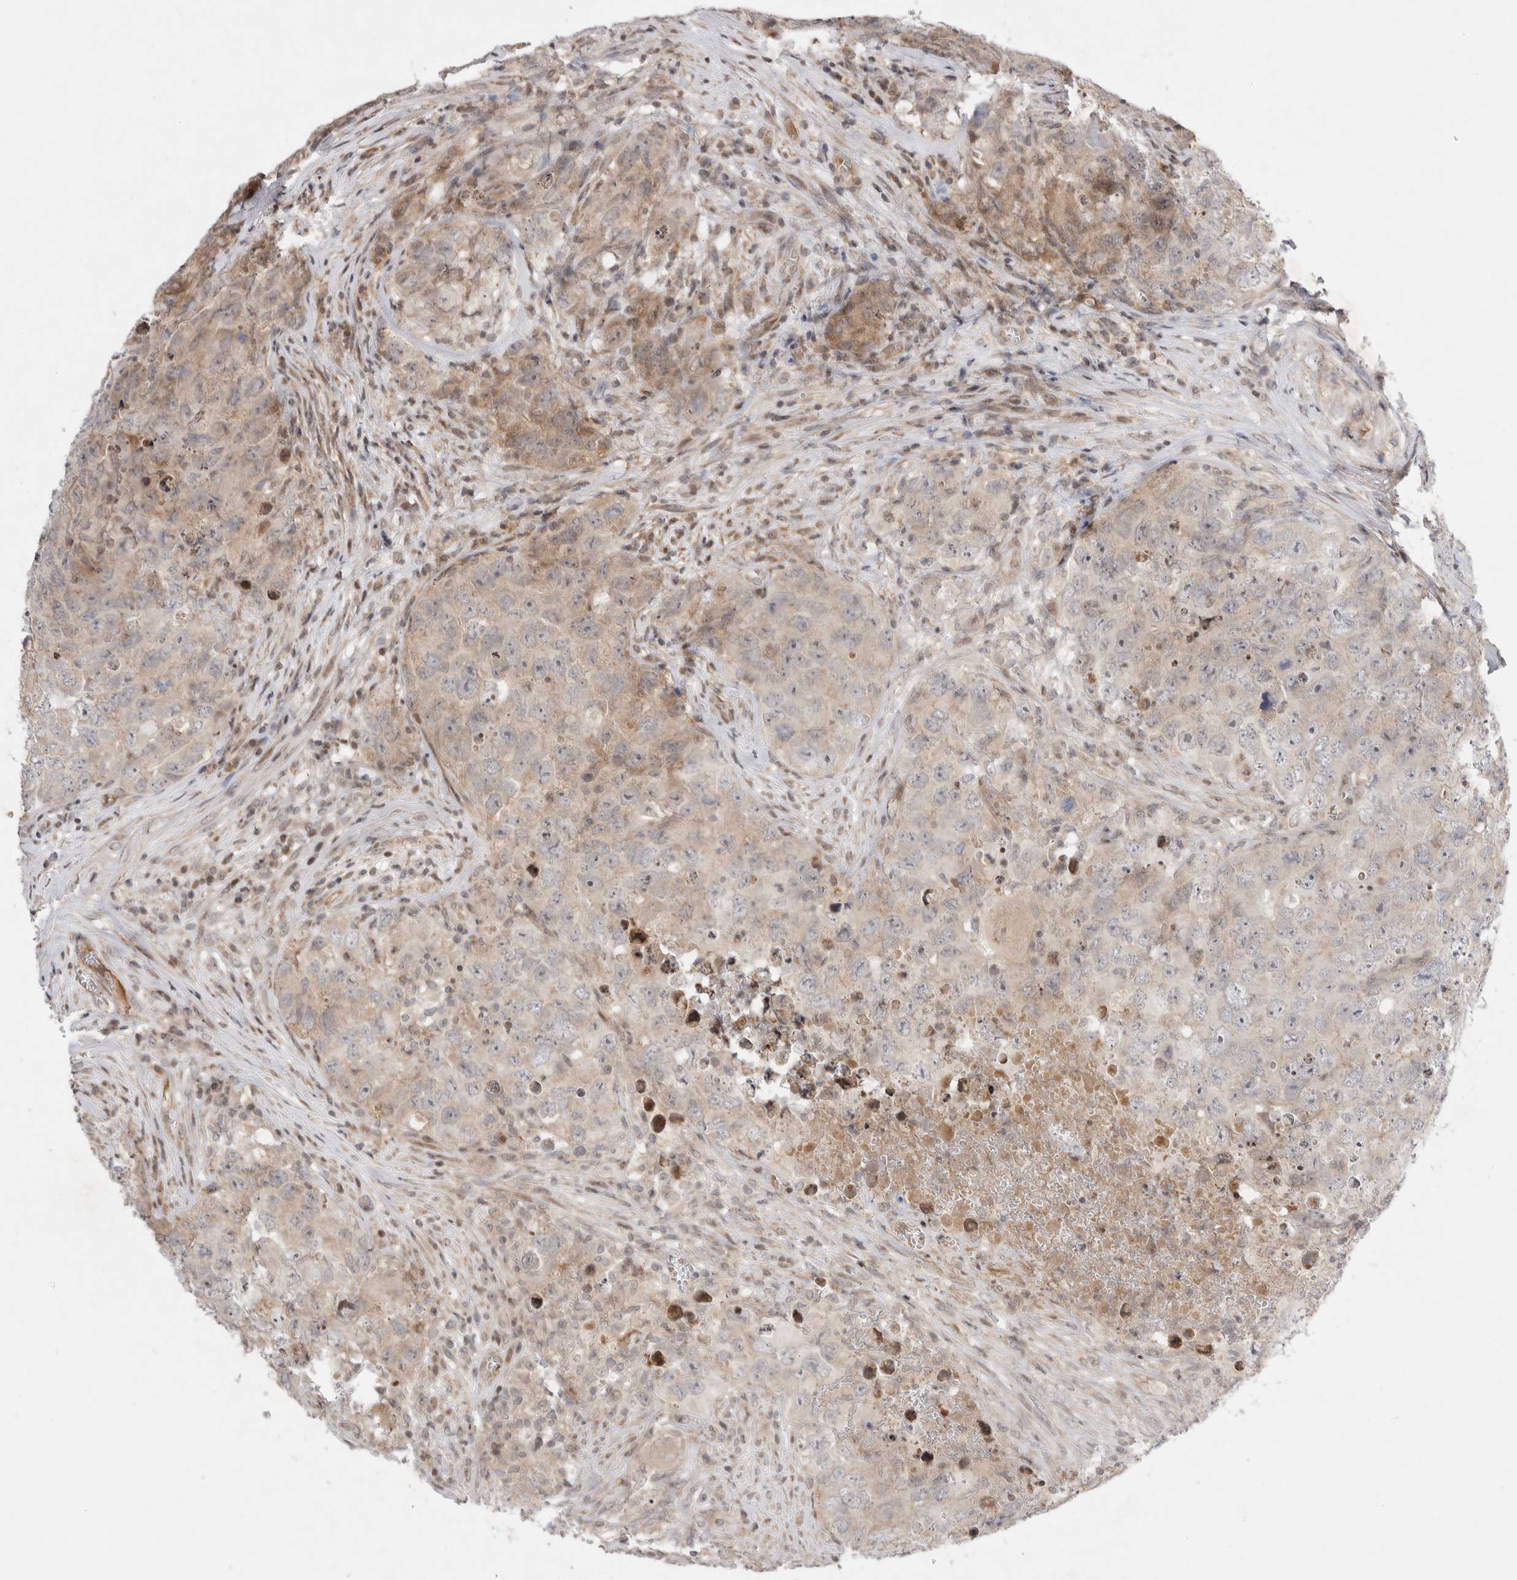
{"staining": {"intensity": "weak", "quantity": "<25%", "location": "cytoplasmic/membranous"}, "tissue": "testis cancer", "cell_type": "Tumor cells", "image_type": "cancer", "snomed": [{"axis": "morphology", "description": "Seminoma, NOS"}, {"axis": "morphology", "description": "Carcinoma, Embryonal, NOS"}, {"axis": "topography", "description": "Testis"}], "caption": "Protein analysis of testis cancer displays no significant staining in tumor cells.", "gene": "EIF2AK1", "patient": {"sex": "male", "age": 43}}